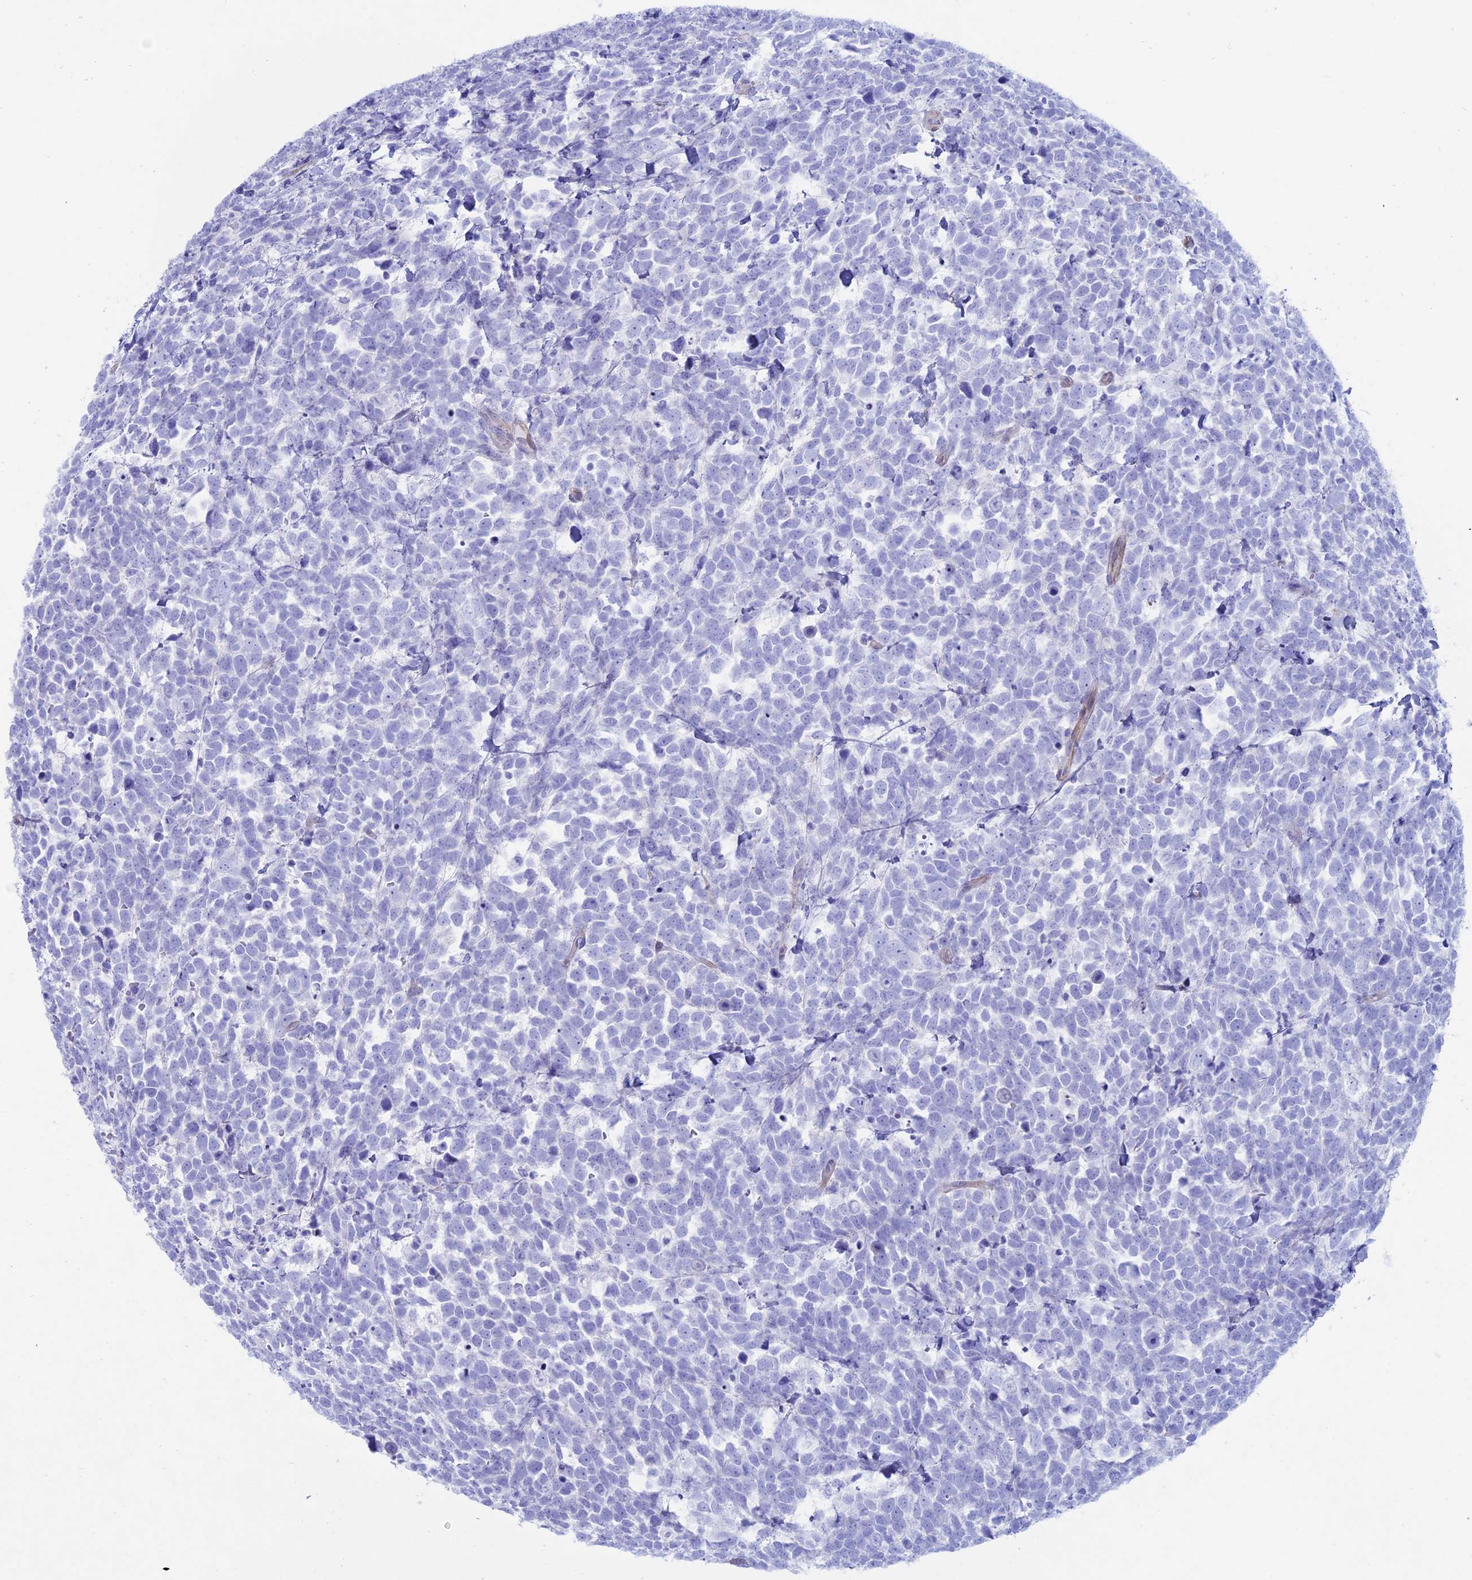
{"staining": {"intensity": "negative", "quantity": "none", "location": "none"}, "tissue": "urothelial cancer", "cell_type": "Tumor cells", "image_type": "cancer", "snomed": [{"axis": "morphology", "description": "Urothelial carcinoma, High grade"}, {"axis": "topography", "description": "Urinary bladder"}], "caption": "Protein analysis of urothelial carcinoma (high-grade) shows no significant expression in tumor cells.", "gene": "OR2AE1", "patient": {"sex": "female", "age": 82}}